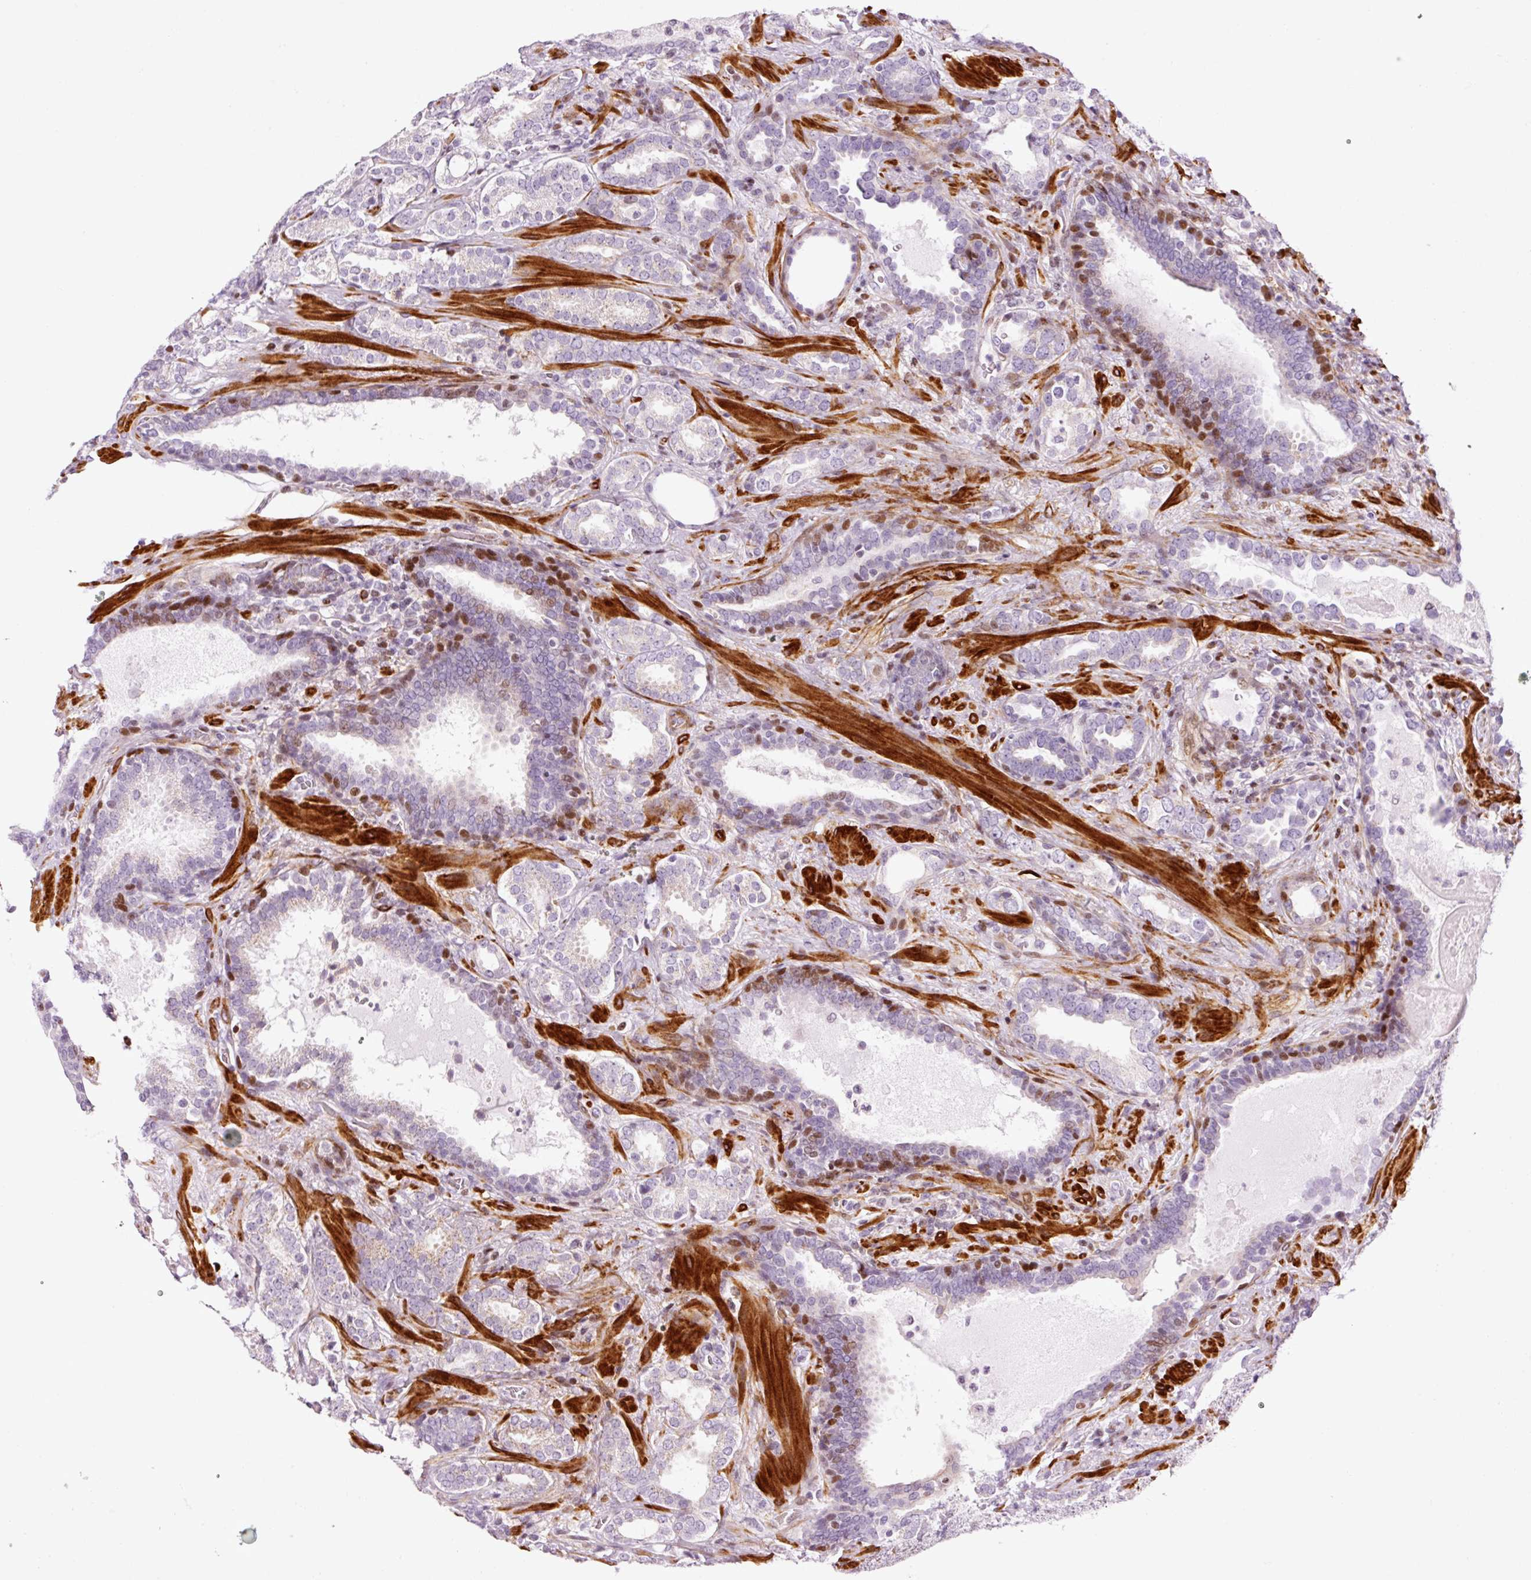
{"staining": {"intensity": "negative", "quantity": "none", "location": "none"}, "tissue": "prostate cancer", "cell_type": "Tumor cells", "image_type": "cancer", "snomed": [{"axis": "morphology", "description": "Adenocarcinoma, High grade"}, {"axis": "topography", "description": "Prostate"}], "caption": "An immunohistochemistry micrograph of prostate high-grade adenocarcinoma is shown. There is no staining in tumor cells of prostate high-grade adenocarcinoma.", "gene": "ANKRD20A1", "patient": {"sex": "male", "age": 65}}